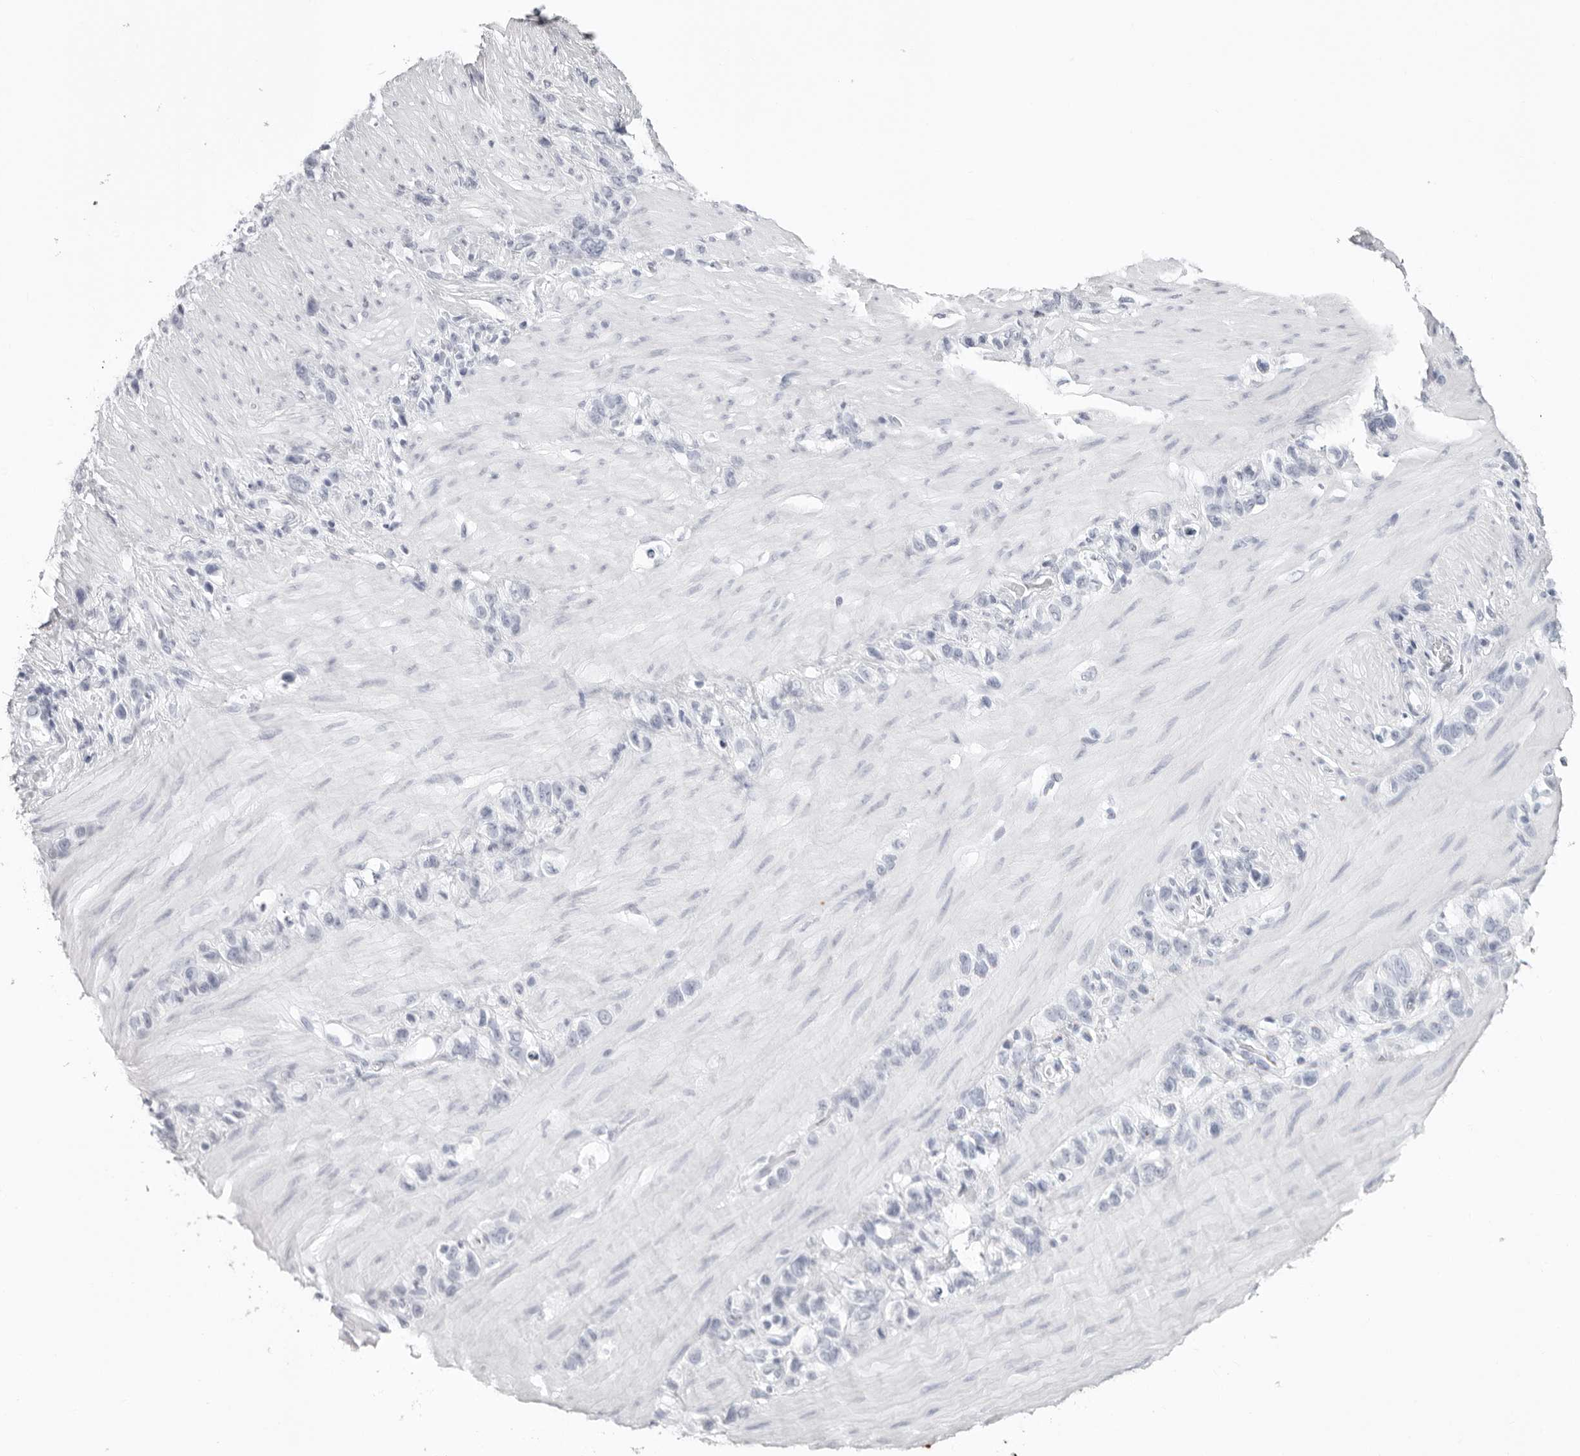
{"staining": {"intensity": "negative", "quantity": "none", "location": "none"}, "tissue": "stomach cancer", "cell_type": "Tumor cells", "image_type": "cancer", "snomed": [{"axis": "morphology", "description": "Normal tissue, NOS"}, {"axis": "morphology", "description": "Adenocarcinoma, NOS"}, {"axis": "morphology", "description": "Adenocarcinoma, High grade"}, {"axis": "topography", "description": "Stomach, upper"}, {"axis": "topography", "description": "Stomach"}], "caption": "Immunohistochemistry photomicrograph of neoplastic tissue: human adenocarcinoma (high-grade) (stomach) stained with DAB demonstrates no significant protein staining in tumor cells.", "gene": "KLK9", "patient": {"sex": "female", "age": 65}}